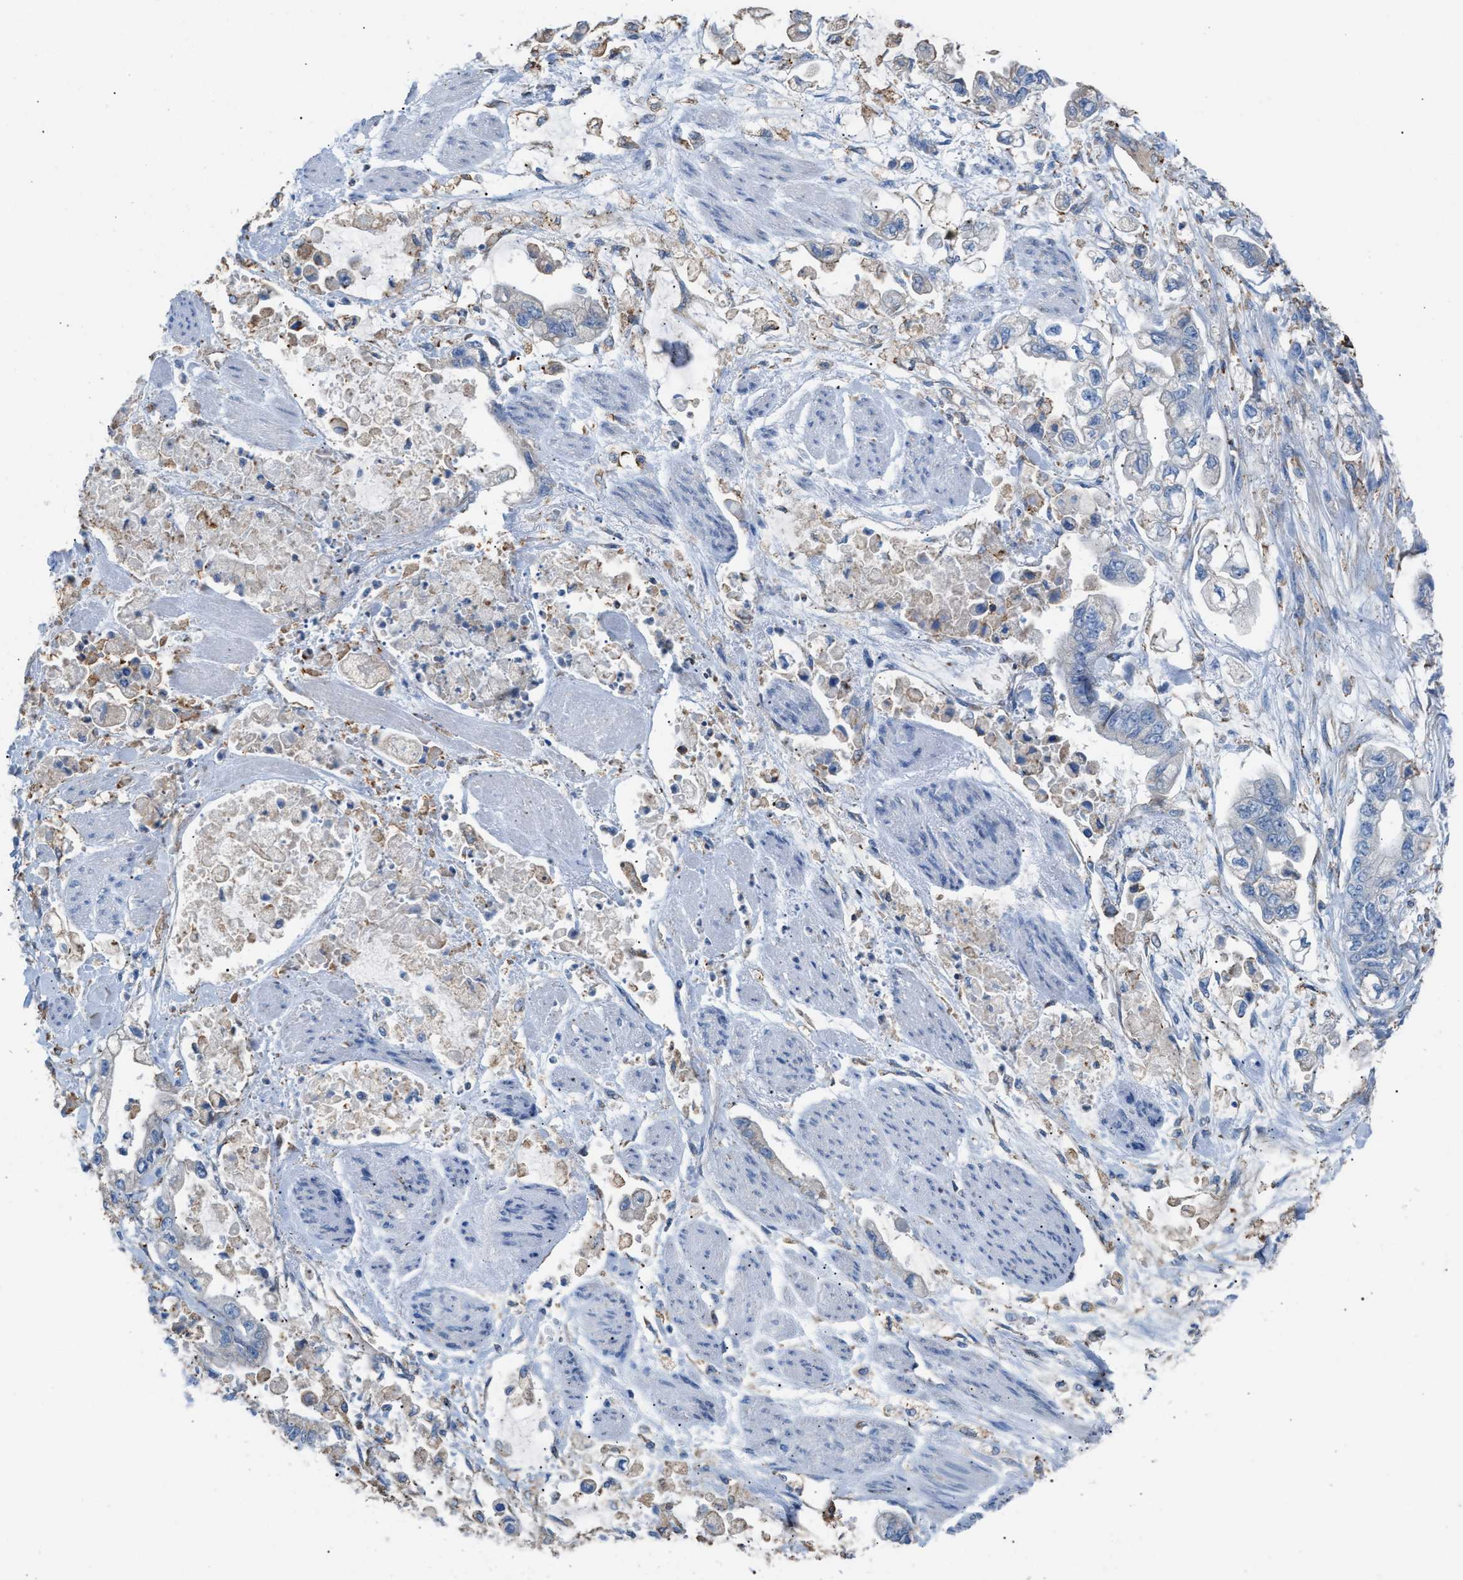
{"staining": {"intensity": "negative", "quantity": "none", "location": "none"}, "tissue": "stomach cancer", "cell_type": "Tumor cells", "image_type": "cancer", "snomed": [{"axis": "morphology", "description": "Normal tissue, NOS"}, {"axis": "morphology", "description": "Adenocarcinoma, NOS"}, {"axis": "topography", "description": "Stomach"}], "caption": "Tumor cells show no significant protein expression in stomach cancer (adenocarcinoma).", "gene": "CA3", "patient": {"sex": "male", "age": 62}}